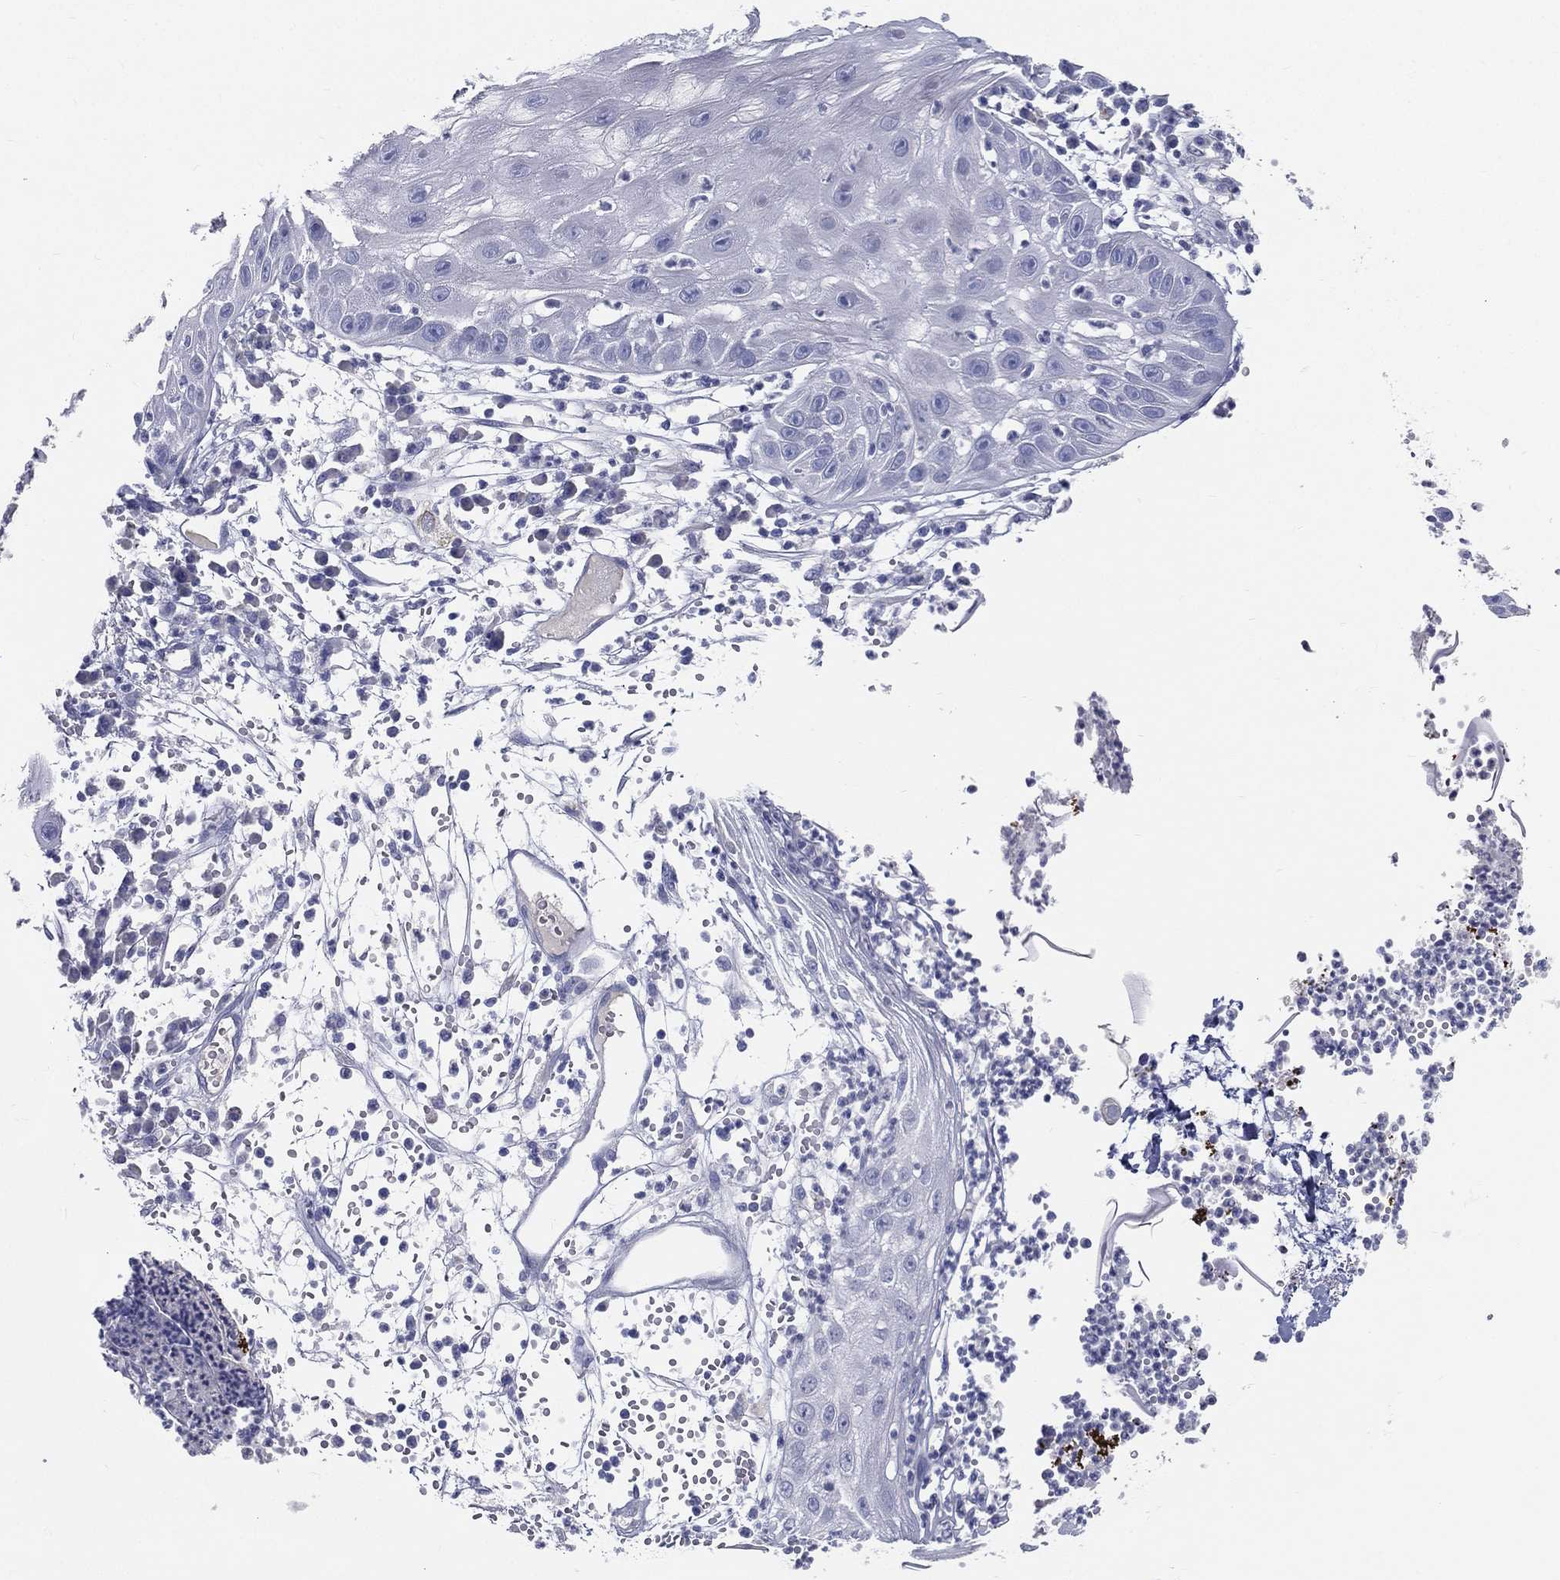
{"staining": {"intensity": "negative", "quantity": "none", "location": "none"}, "tissue": "skin cancer", "cell_type": "Tumor cells", "image_type": "cancer", "snomed": [{"axis": "morphology", "description": "Normal tissue, NOS"}, {"axis": "morphology", "description": "Squamous cell carcinoma, NOS"}, {"axis": "topography", "description": "Skin"}], "caption": "This is an immunohistochemistry image of human squamous cell carcinoma (skin). There is no staining in tumor cells.", "gene": "STS", "patient": {"sex": "male", "age": 79}}